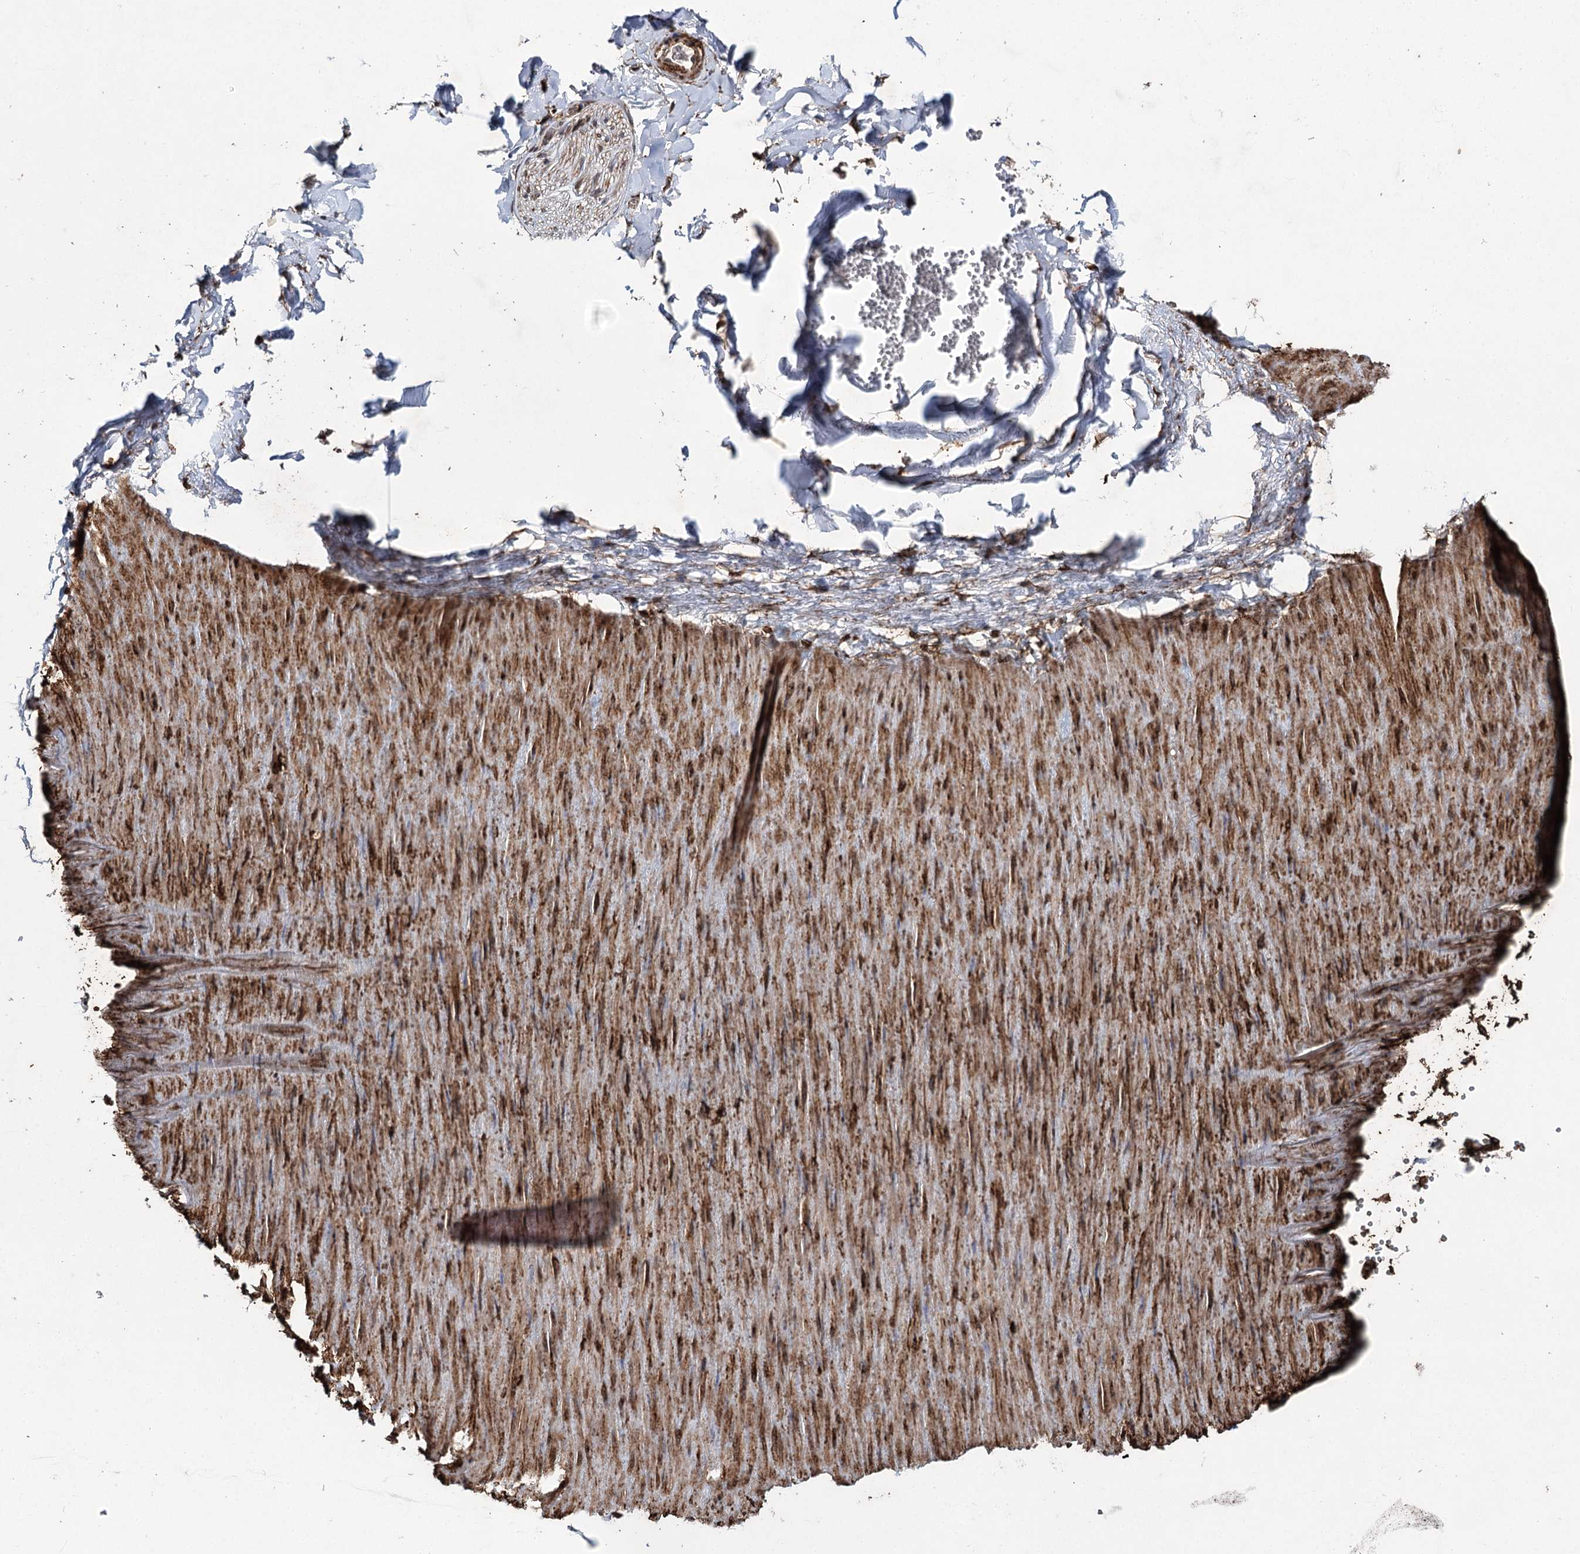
{"staining": {"intensity": "strong", "quantity": ">75%", "location": "cytoplasmic/membranous"}, "tissue": "adipose tissue", "cell_type": "Adipocytes", "image_type": "normal", "snomed": [{"axis": "morphology", "description": "Normal tissue, NOS"}, {"axis": "topography", "description": "Gallbladder"}, {"axis": "topography", "description": "Peripheral nerve tissue"}], "caption": "High-magnification brightfield microscopy of unremarkable adipose tissue stained with DAB (brown) and counterstained with hematoxylin (blue). adipocytes exhibit strong cytoplasmic/membranous staining is seen in about>75% of cells. (DAB IHC with brightfield microscopy, high magnification).", "gene": "DCUN1D4", "patient": {"sex": "male", "age": 38}}